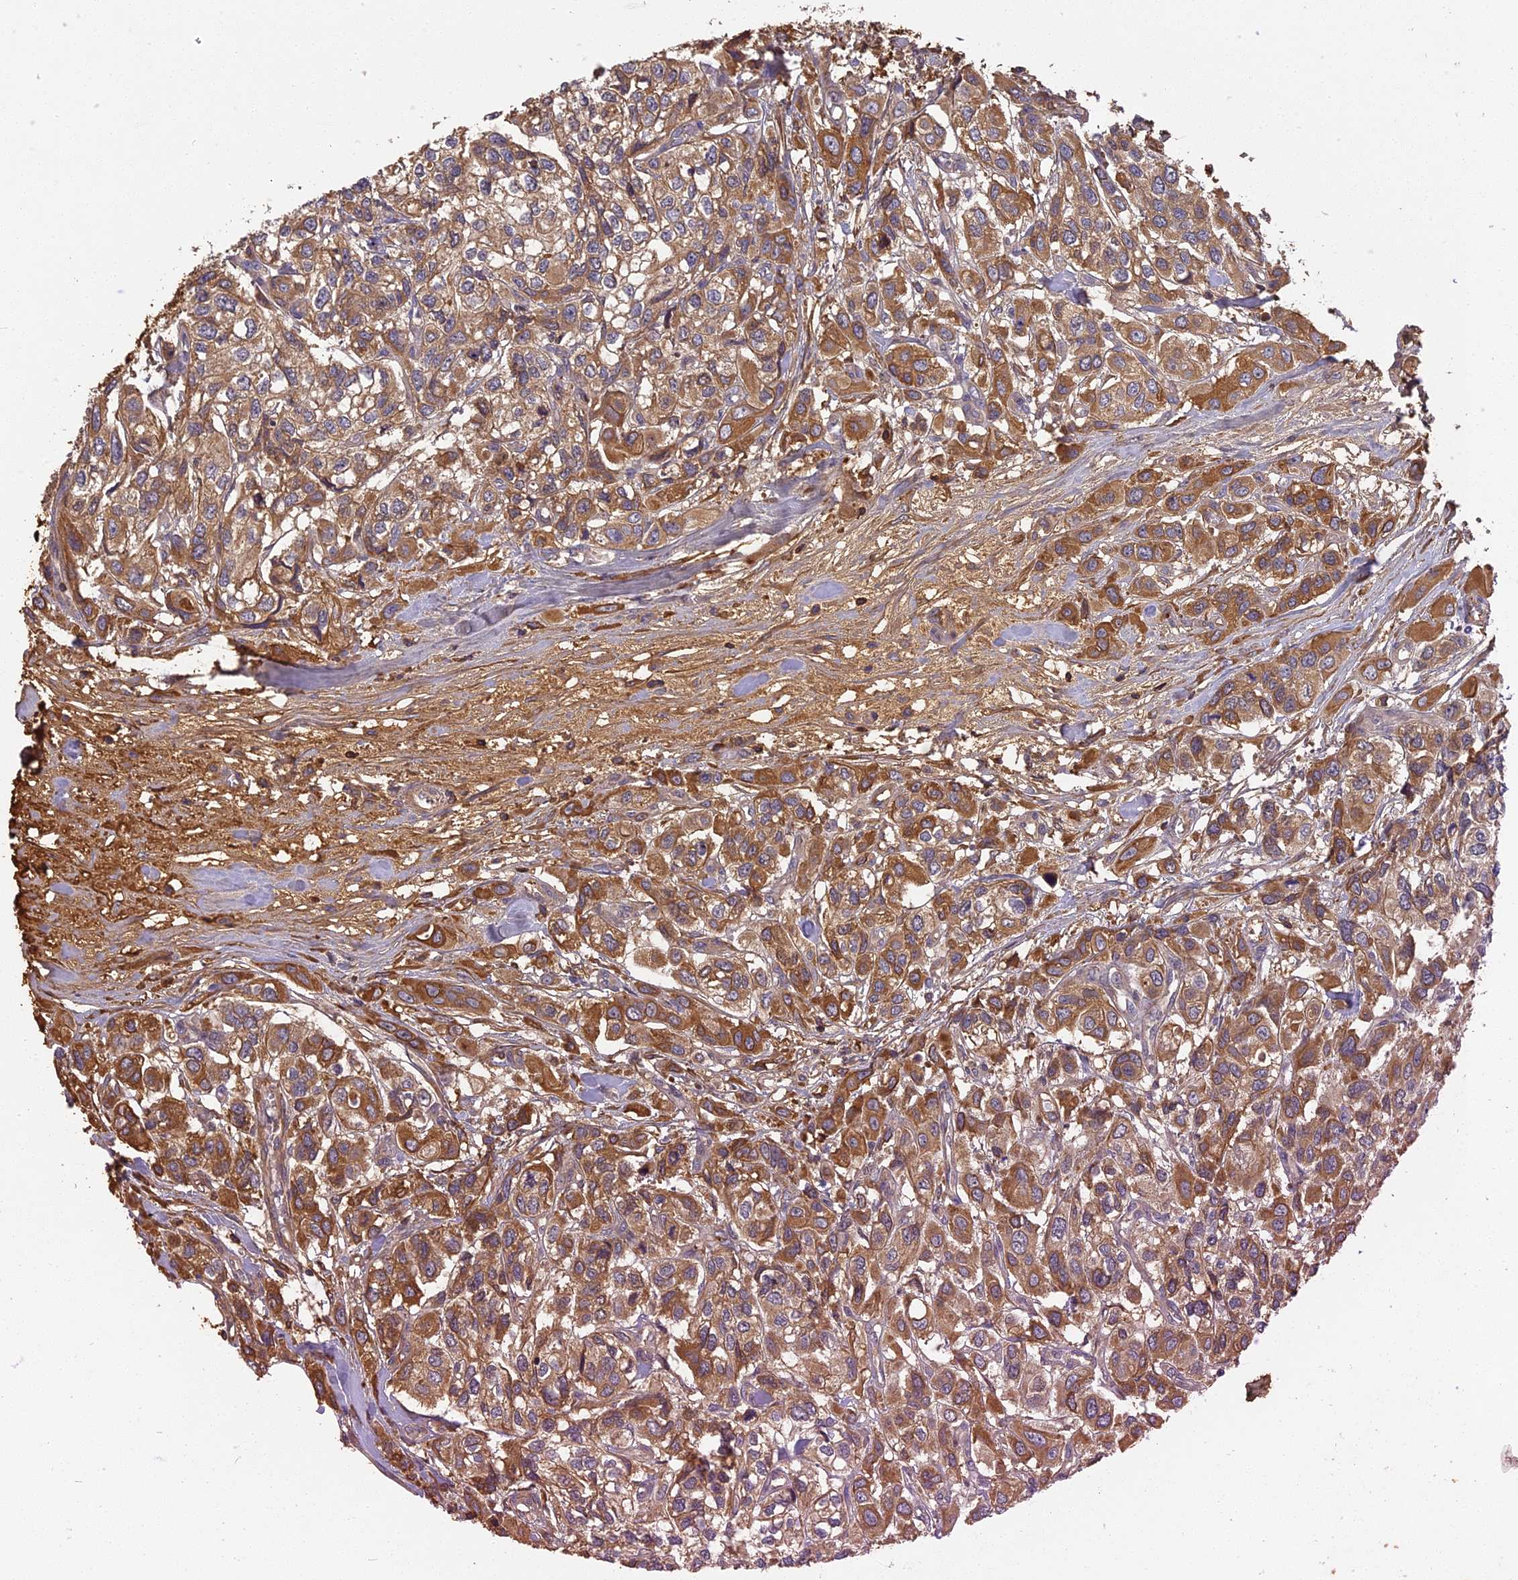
{"staining": {"intensity": "moderate", "quantity": ">75%", "location": "cytoplasmic/membranous"}, "tissue": "urothelial cancer", "cell_type": "Tumor cells", "image_type": "cancer", "snomed": [{"axis": "morphology", "description": "Urothelial carcinoma, High grade"}, {"axis": "topography", "description": "Urinary bladder"}], "caption": "The photomicrograph reveals a brown stain indicating the presence of a protein in the cytoplasmic/membranous of tumor cells in urothelial cancer. Using DAB (3,3'-diaminobenzidine) (brown) and hematoxylin (blue) stains, captured at high magnification using brightfield microscopy.", "gene": "ERMAP", "patient": {"sex": "male", "age": 67}}